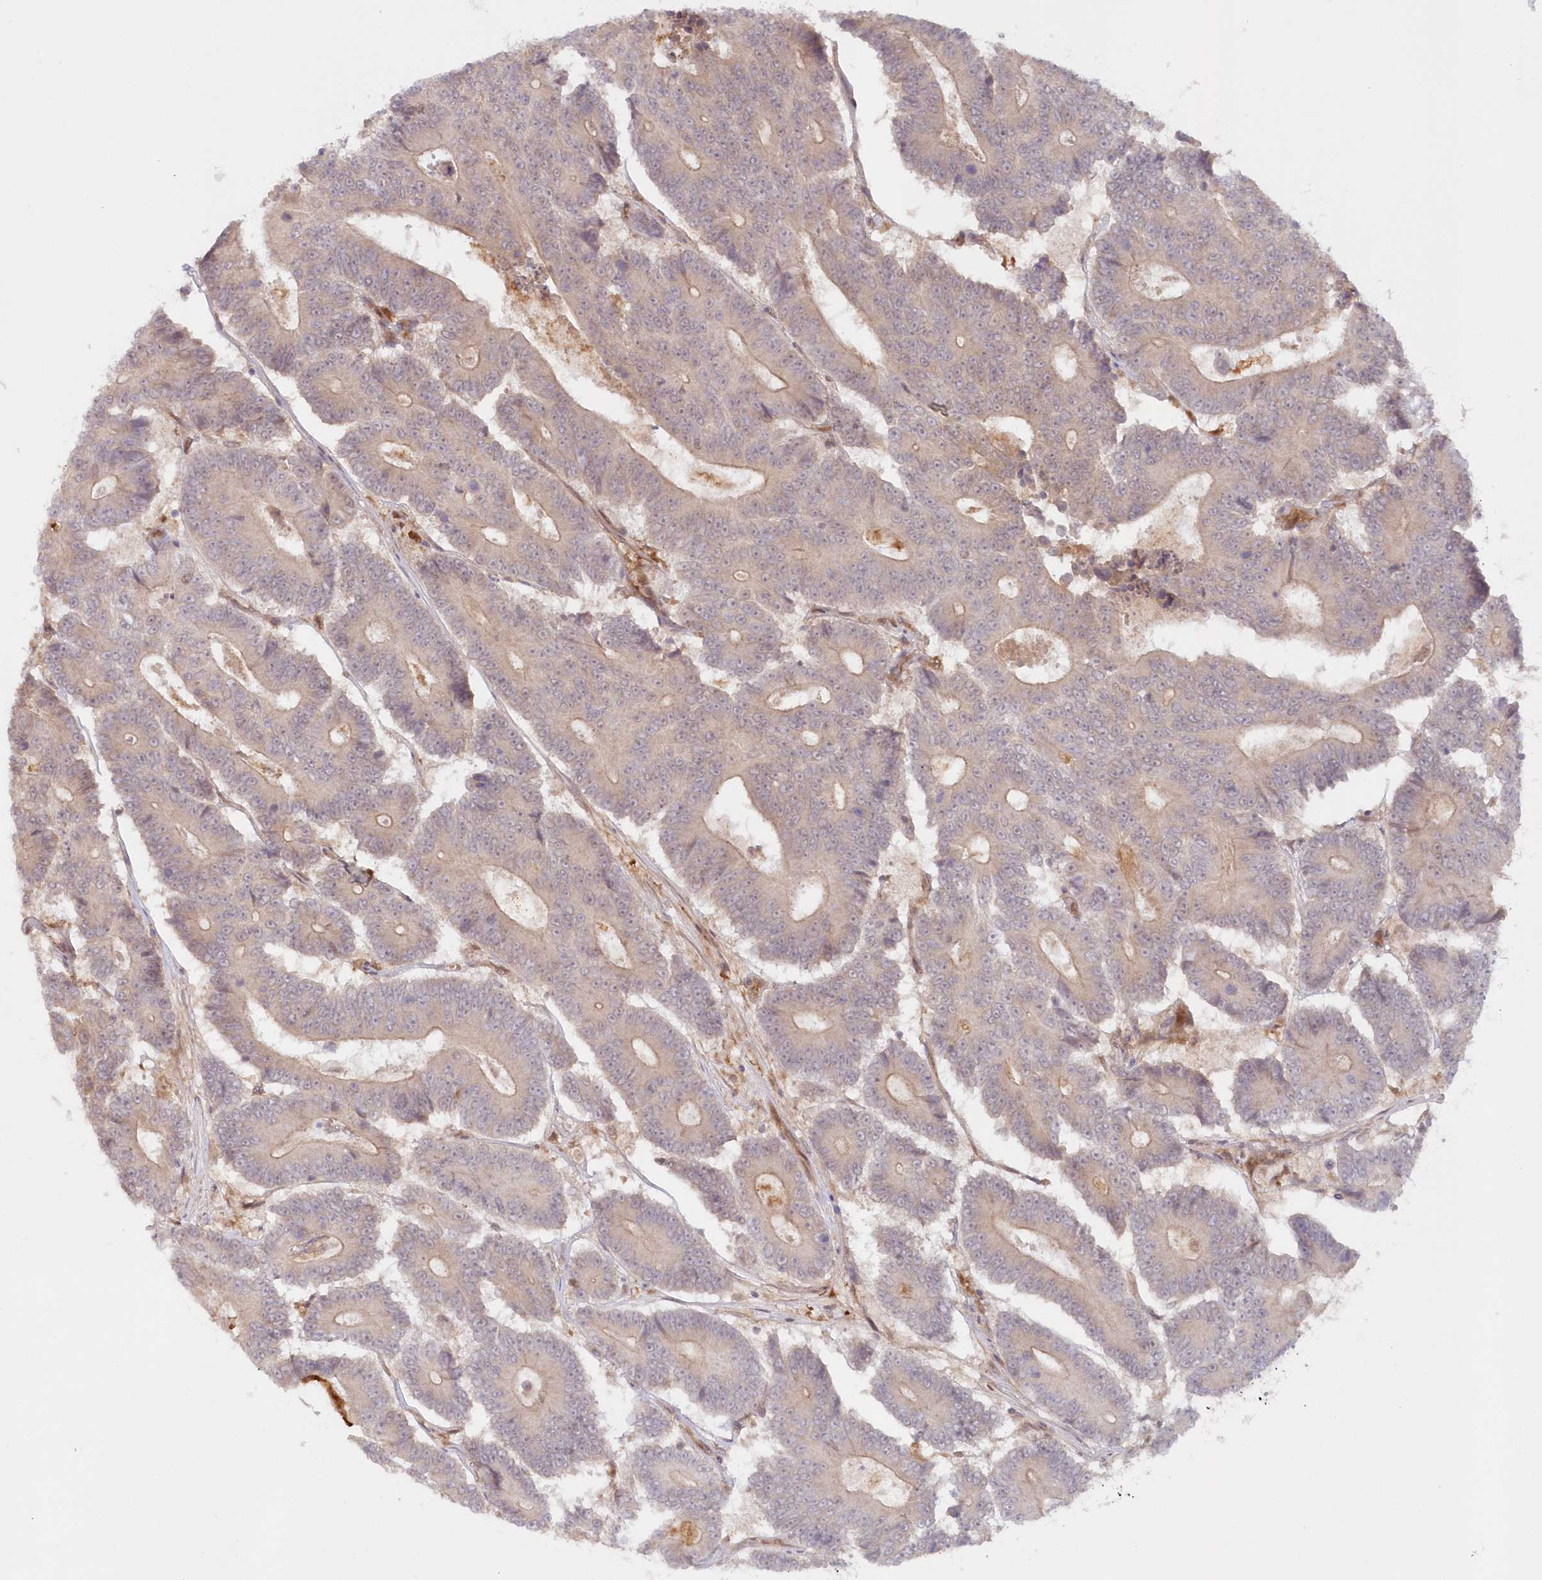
{"staining": {"intensity": "weak", "quantity": "25%-75%", "location": "cytoplasmic/membranous"}, "tissue": "colorectal cancer", "cell_type": "Tumor cells", "image_type": "cancer", "snomed": [{"axis": "morphology", "description": "Adenocarcinoma, NOS"}, {"axis": "topography", "description": "Colon"}], "caption": "Immunohistochemical staining of colorectal cancer (adenocarcinoma) exhibits weak cytoplasmic/membranous protein expression in approximately 25%-75% of tumor cells. (DAB (3,3'-diaminobenzidine) IHC, brown staining for protein, blue staining for nuclei).", "gene": "GBE1", "patient": {"sex": "male", "age": 83}}